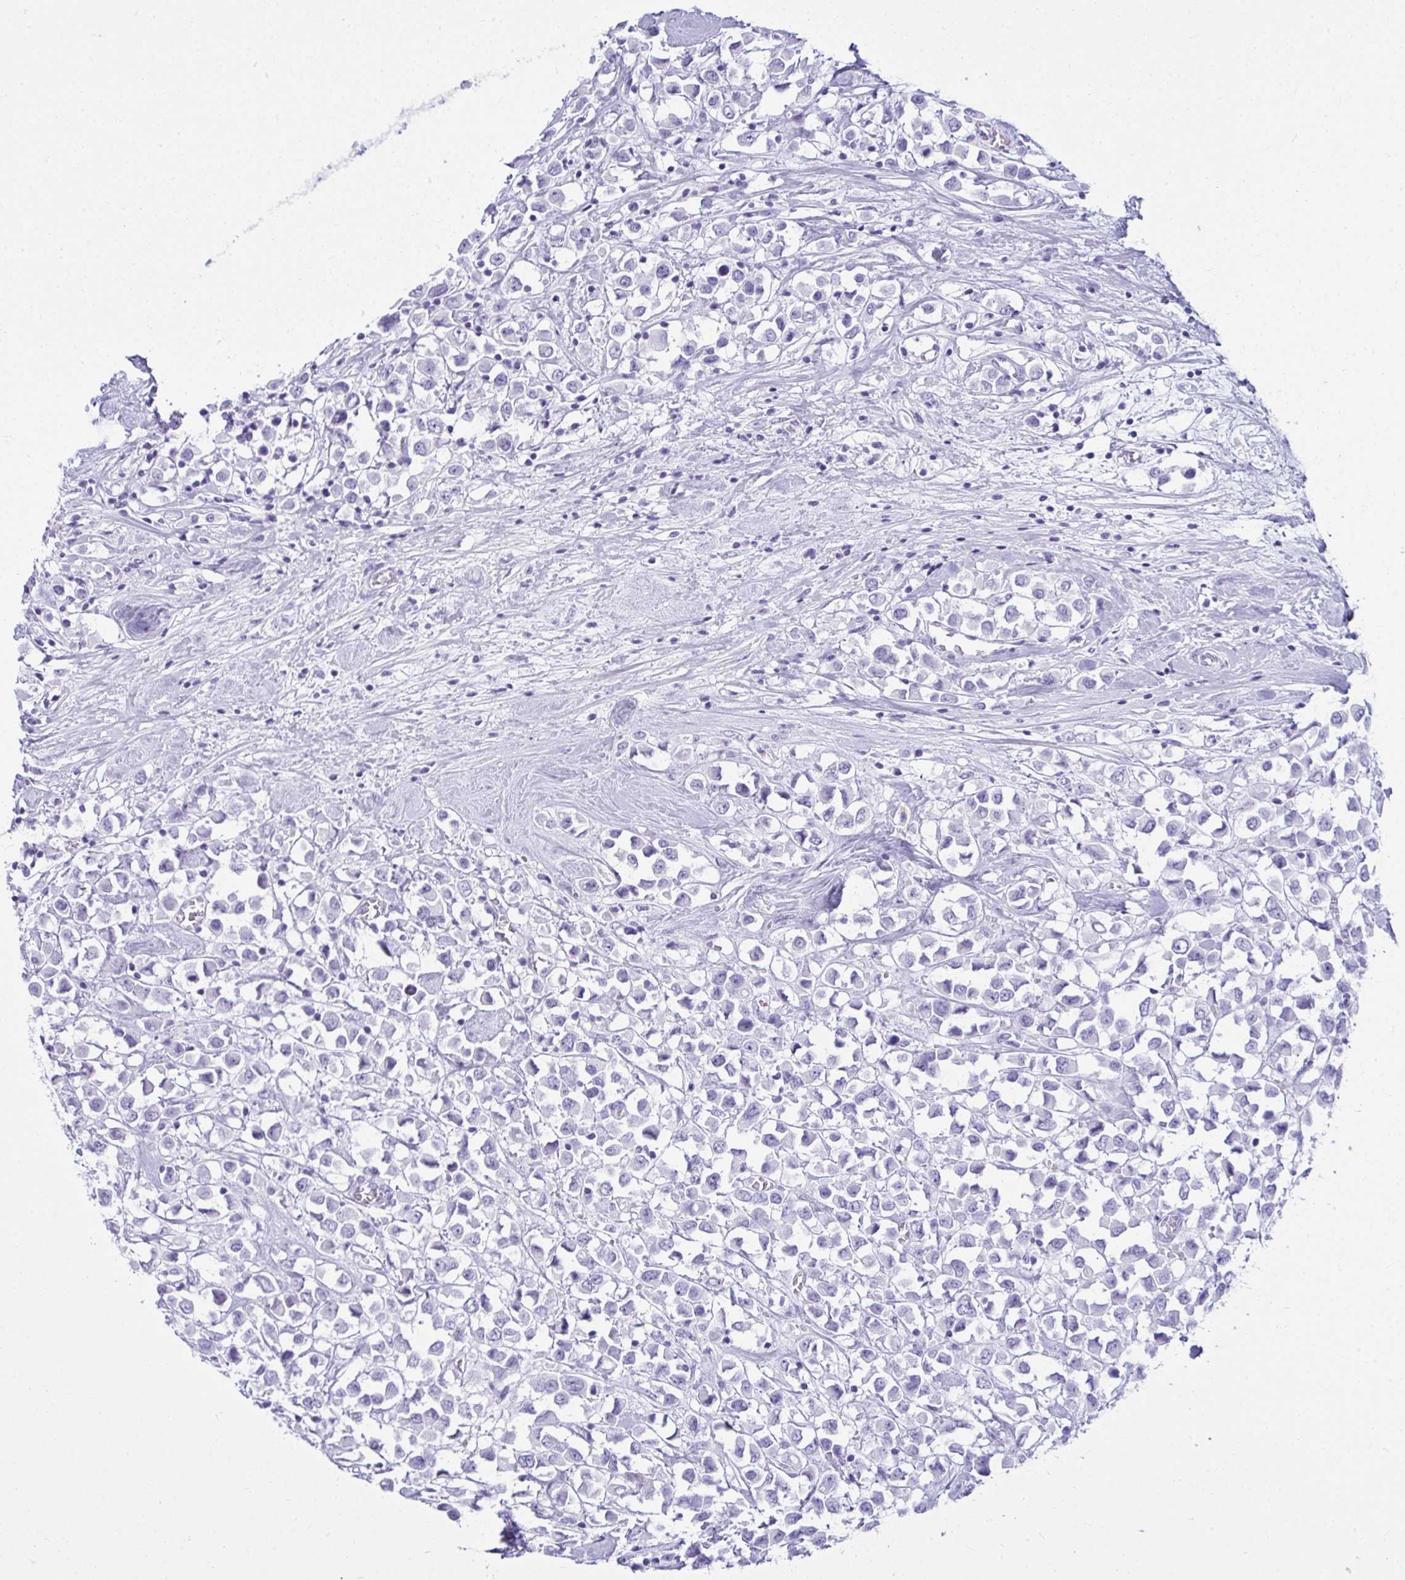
{"staining": {"intensity": "negative", "quantity": "none", "location": "none"}, "tissue": "breast cancer", "cell_type": "Tumor cells", "image_type": "cancer", "snomed": [{"axis": "morphology", "description": "Duct carcinoma"}, {"axis": "topography", "description": "Breast"}], "caption": "This is an immunohistochemistry (IHC) histopathology image of human breast cancer (invasive ductal carcinoma). There is no staining in tumor cells.", "gene": "CLGN", "patient": {"sex": "female", "age": 61}}